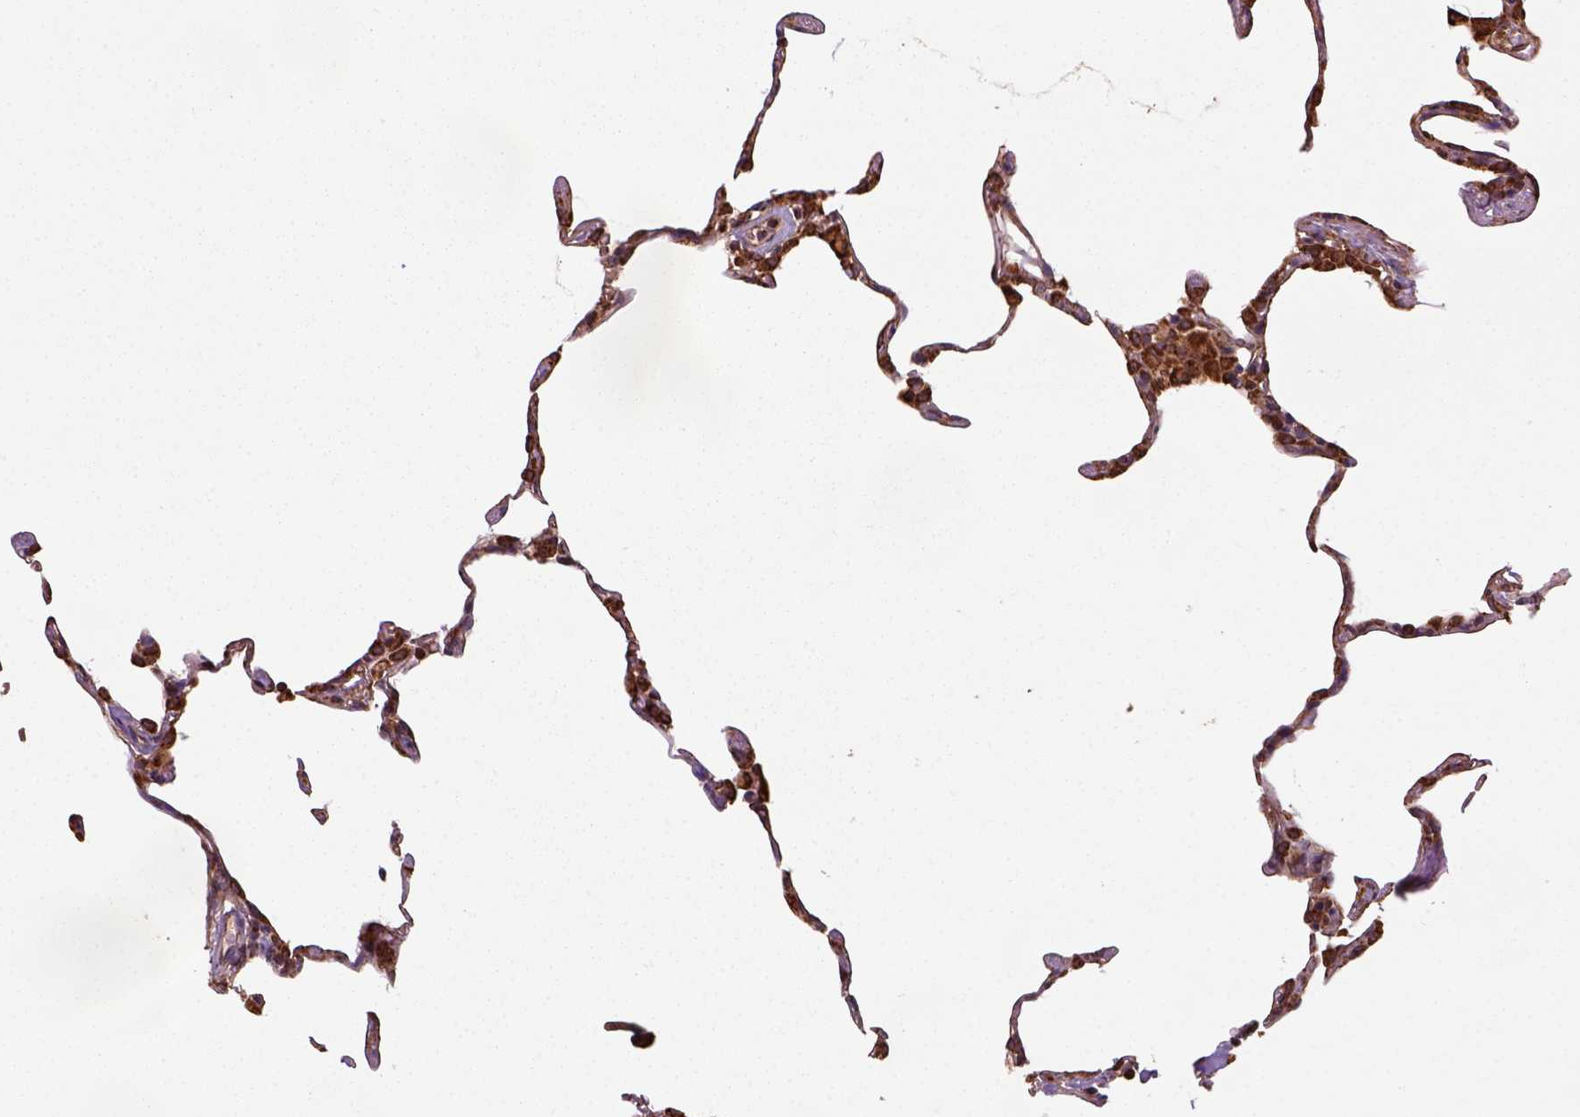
{"staining": {"intensity": "strong", "quantity": "25%-75%", "location": "cytoplasmic/membranous"}, "tissue": "lung", "cell_type": "Alveolar cells", "image_type": "normal", "snomed": [{"axis": "morphology", "description": "Normal tissue, NOS"}, {"axis": "topography", "description": "Lung"}], "caption": "Alveolar cells demonstrate high levels of strong cytoplasmic/membranous expression in about 25%-75% of cells in unremarkable human lung. The staining was performed using DAB (3,3'-diaminobenzidine) to visualize the protein expression in brown, while the nuclei were stained in blue with hematoxylin (Magnification: 20x).", "gene": "MAPK8IP3", "patient": {"sex": "female", "age": 57}}